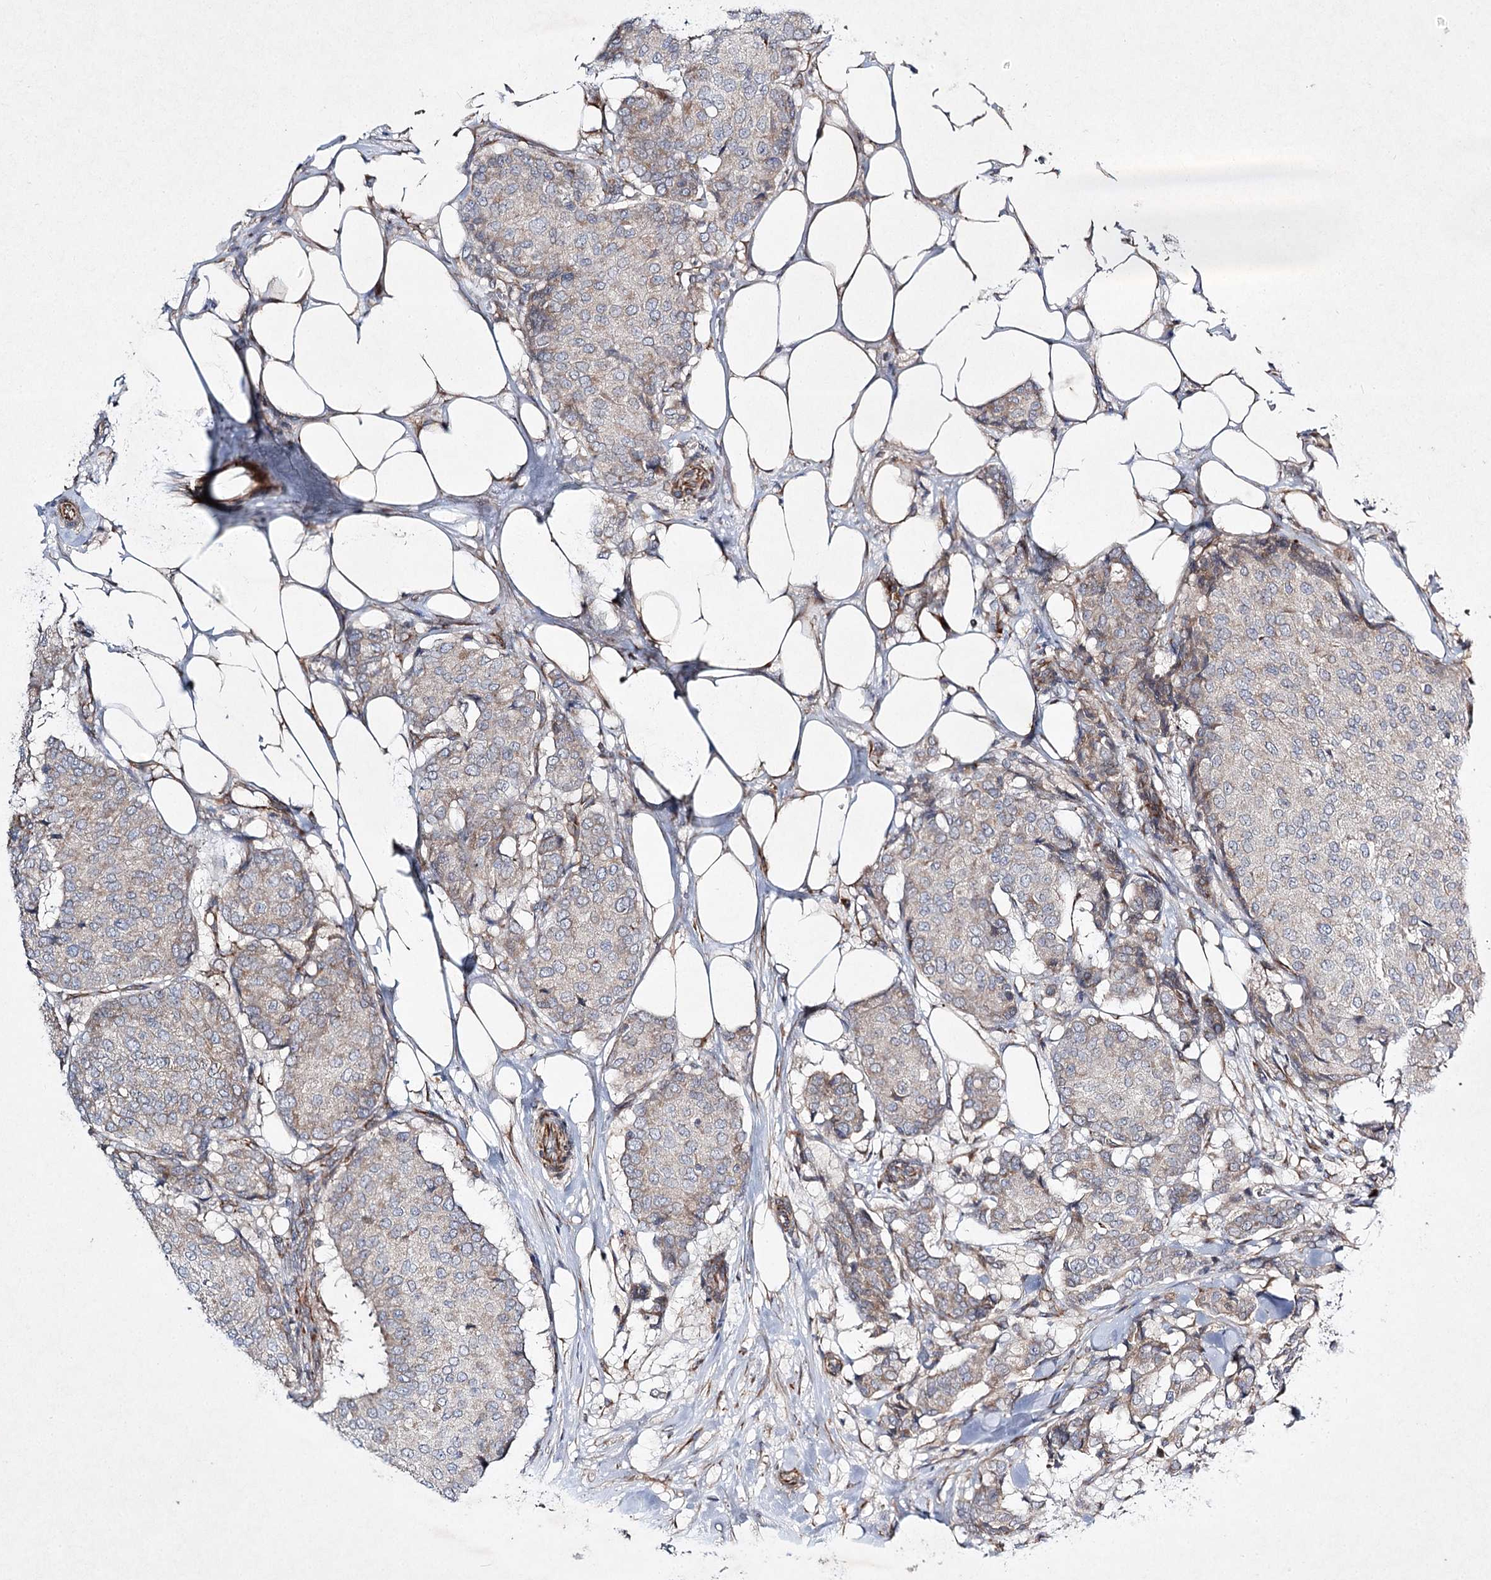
{"staining": {"intensity": "weak", "quantity": "<25%", "location": "cytoplasmic/membranous"}, "tissue": "breast cancer", "cell_type": "Tumor cells", "image_type": "cancer", "snomed": [{"axis": "morphology", "description": "Duct carcinoma"}, {"axis": "topography", "description": "Breast"}], "caption": "Immunohistochemical staining of human breast invasive ductal carcinoma shows no significant expression in tumor cells.", "gene": "KIAA0825", "patient": {"sex": "female", "age": 75}}